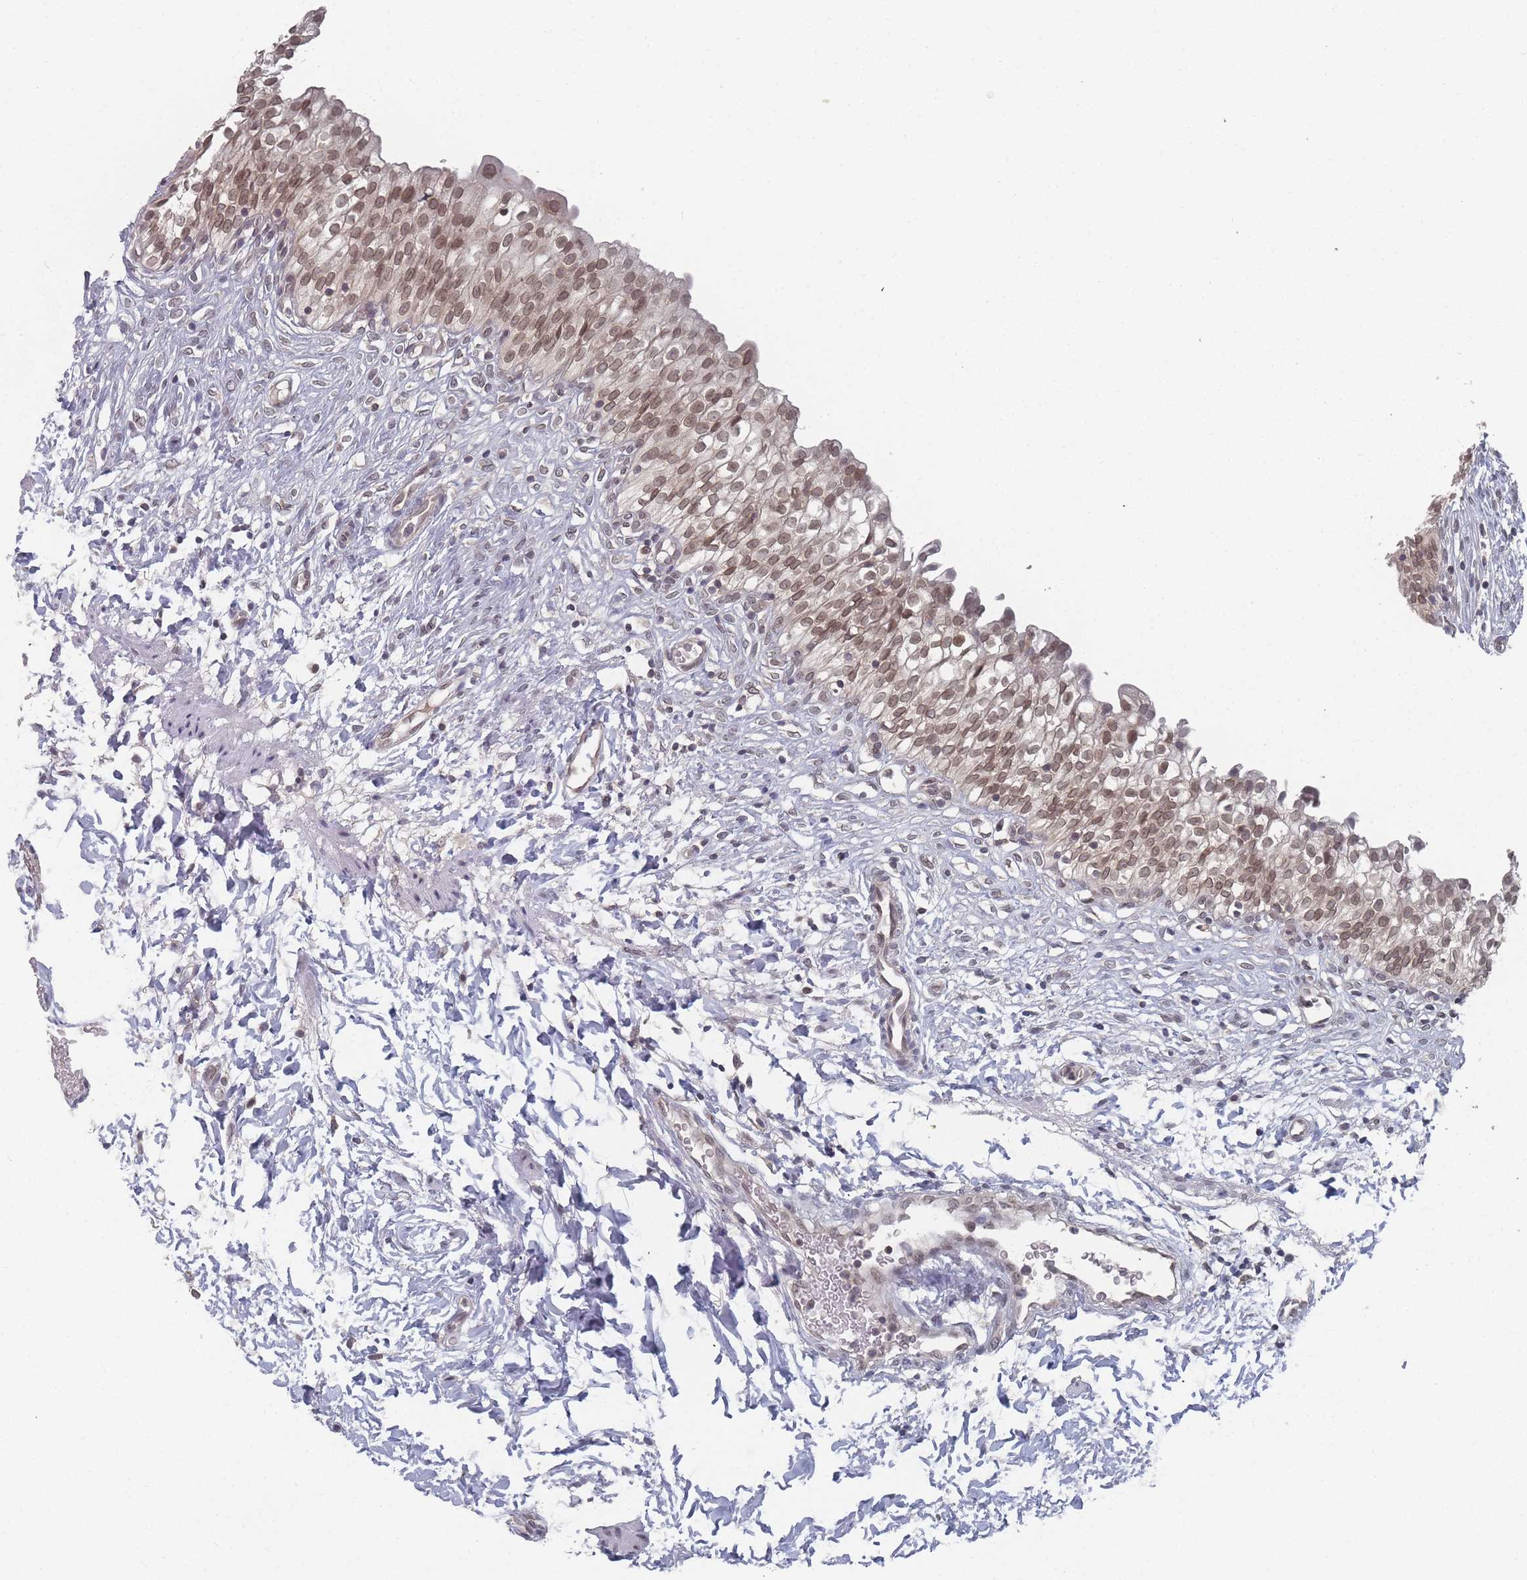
{"staining": {"intensity": "moderate", "quantity": ">75%", "location": "cytoplasmic/membranous,nuclear"}, "tissue": "urinary bladder", "cell_type": "Urothelial cells", "image_type": "normal", "snomed": [{"axis": "morphology", "description": "Normal tissue, NOS"}, {"axis": "topography", "description": "Urinary bladder"}], "caption": "Urinary bladder stained with DAB IHC demonstrates medium levels of moderate cytoplasmic/membranous,nuclear expression in approximately >75% of urothelial cells.", "gene": "TBC1D25", "patient": {"sex": "male", "age": 55}}